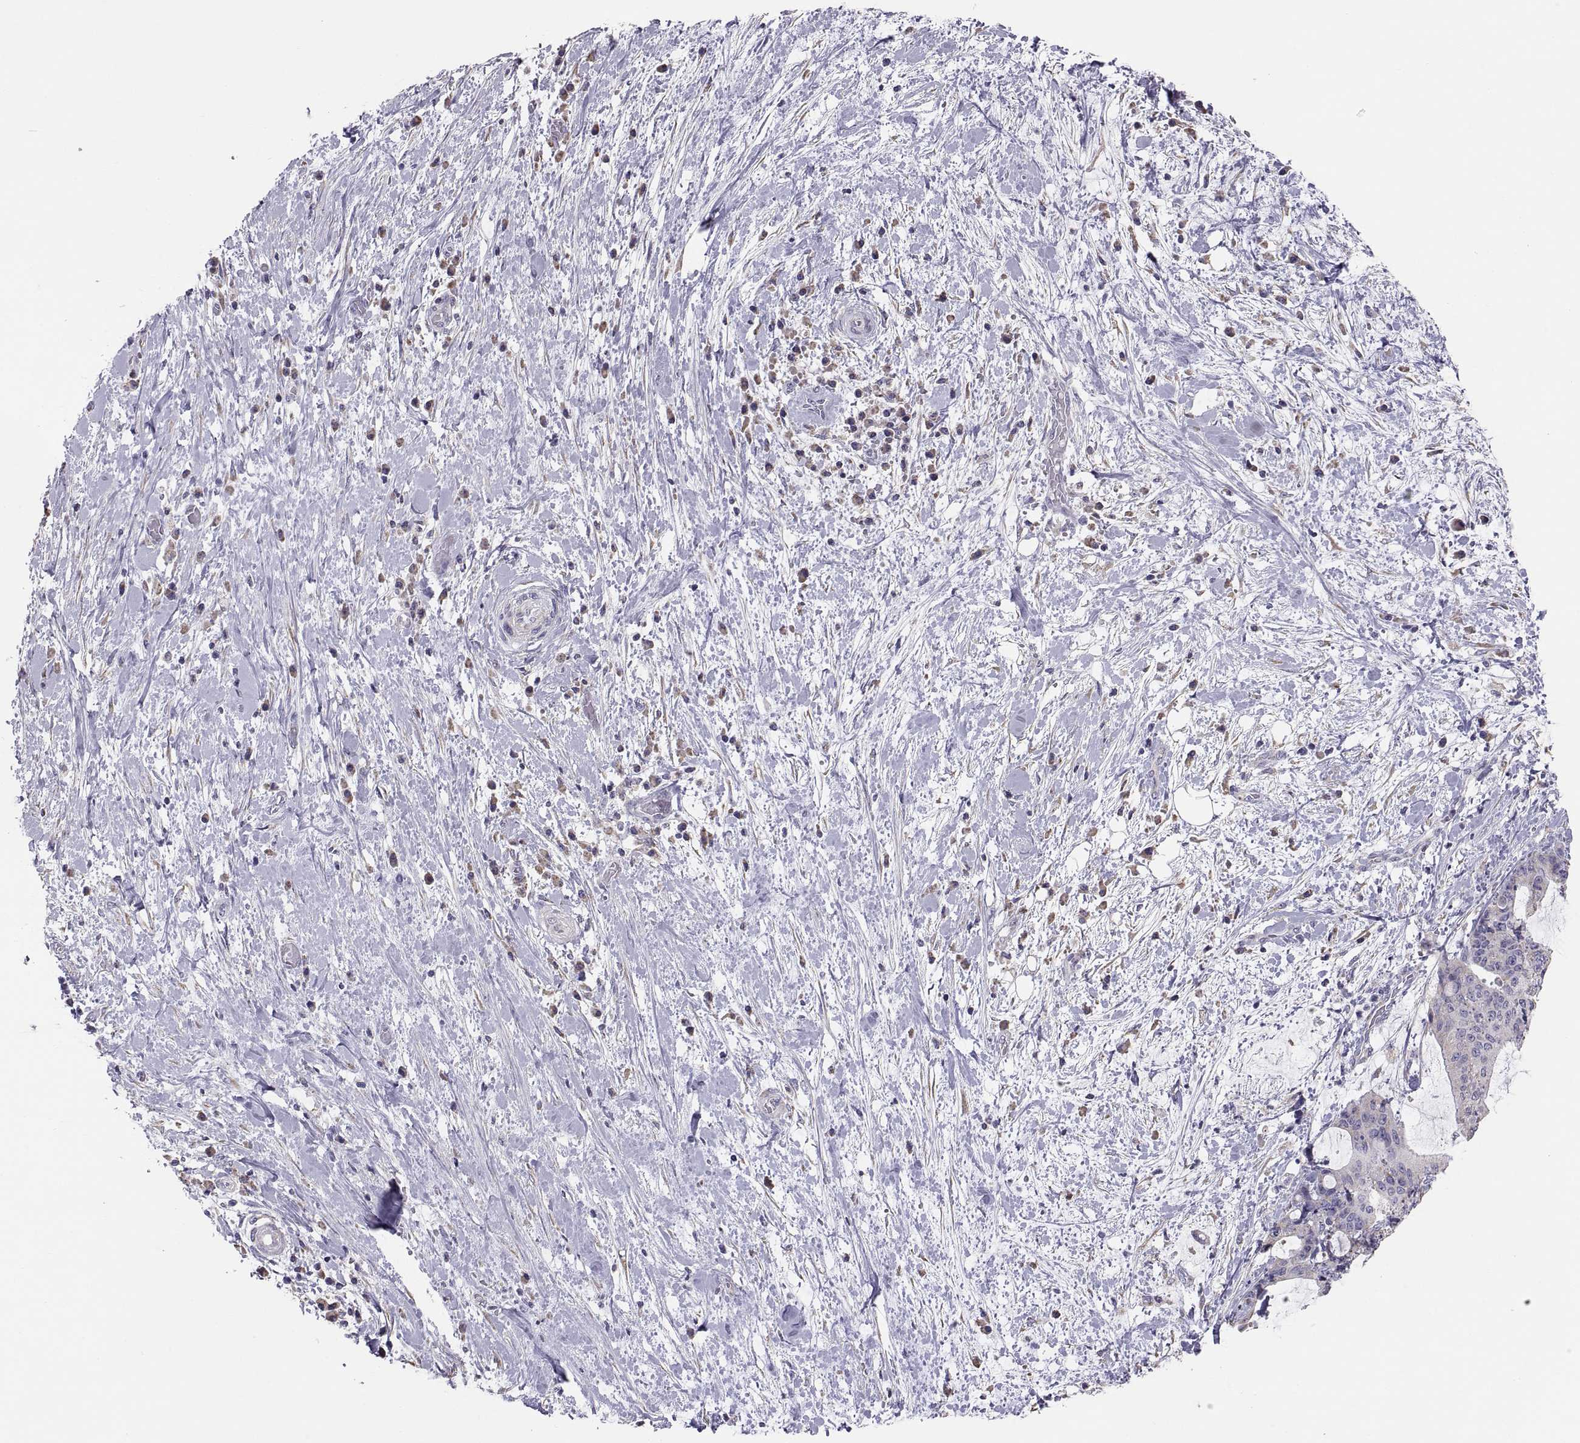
{"staining": {"intensity": "negative", "quantity": "none", "location": "none"}, "tissue": "liver cancer", "cell_type": "Tumor cells", "image_type": "cancer", "snomed": [{"axis": "morphology", "description": "Cholangiocarcinoma"}, {"axis": "topography", "description": "Liver"}], "caption": "This is an IHC photomicrograph of human liver cancer (cholangiocarcinoma). There is no positivity in tumor cells.", "gene": "TNNC1", "patient": {"sex": "female", "age": 73}}